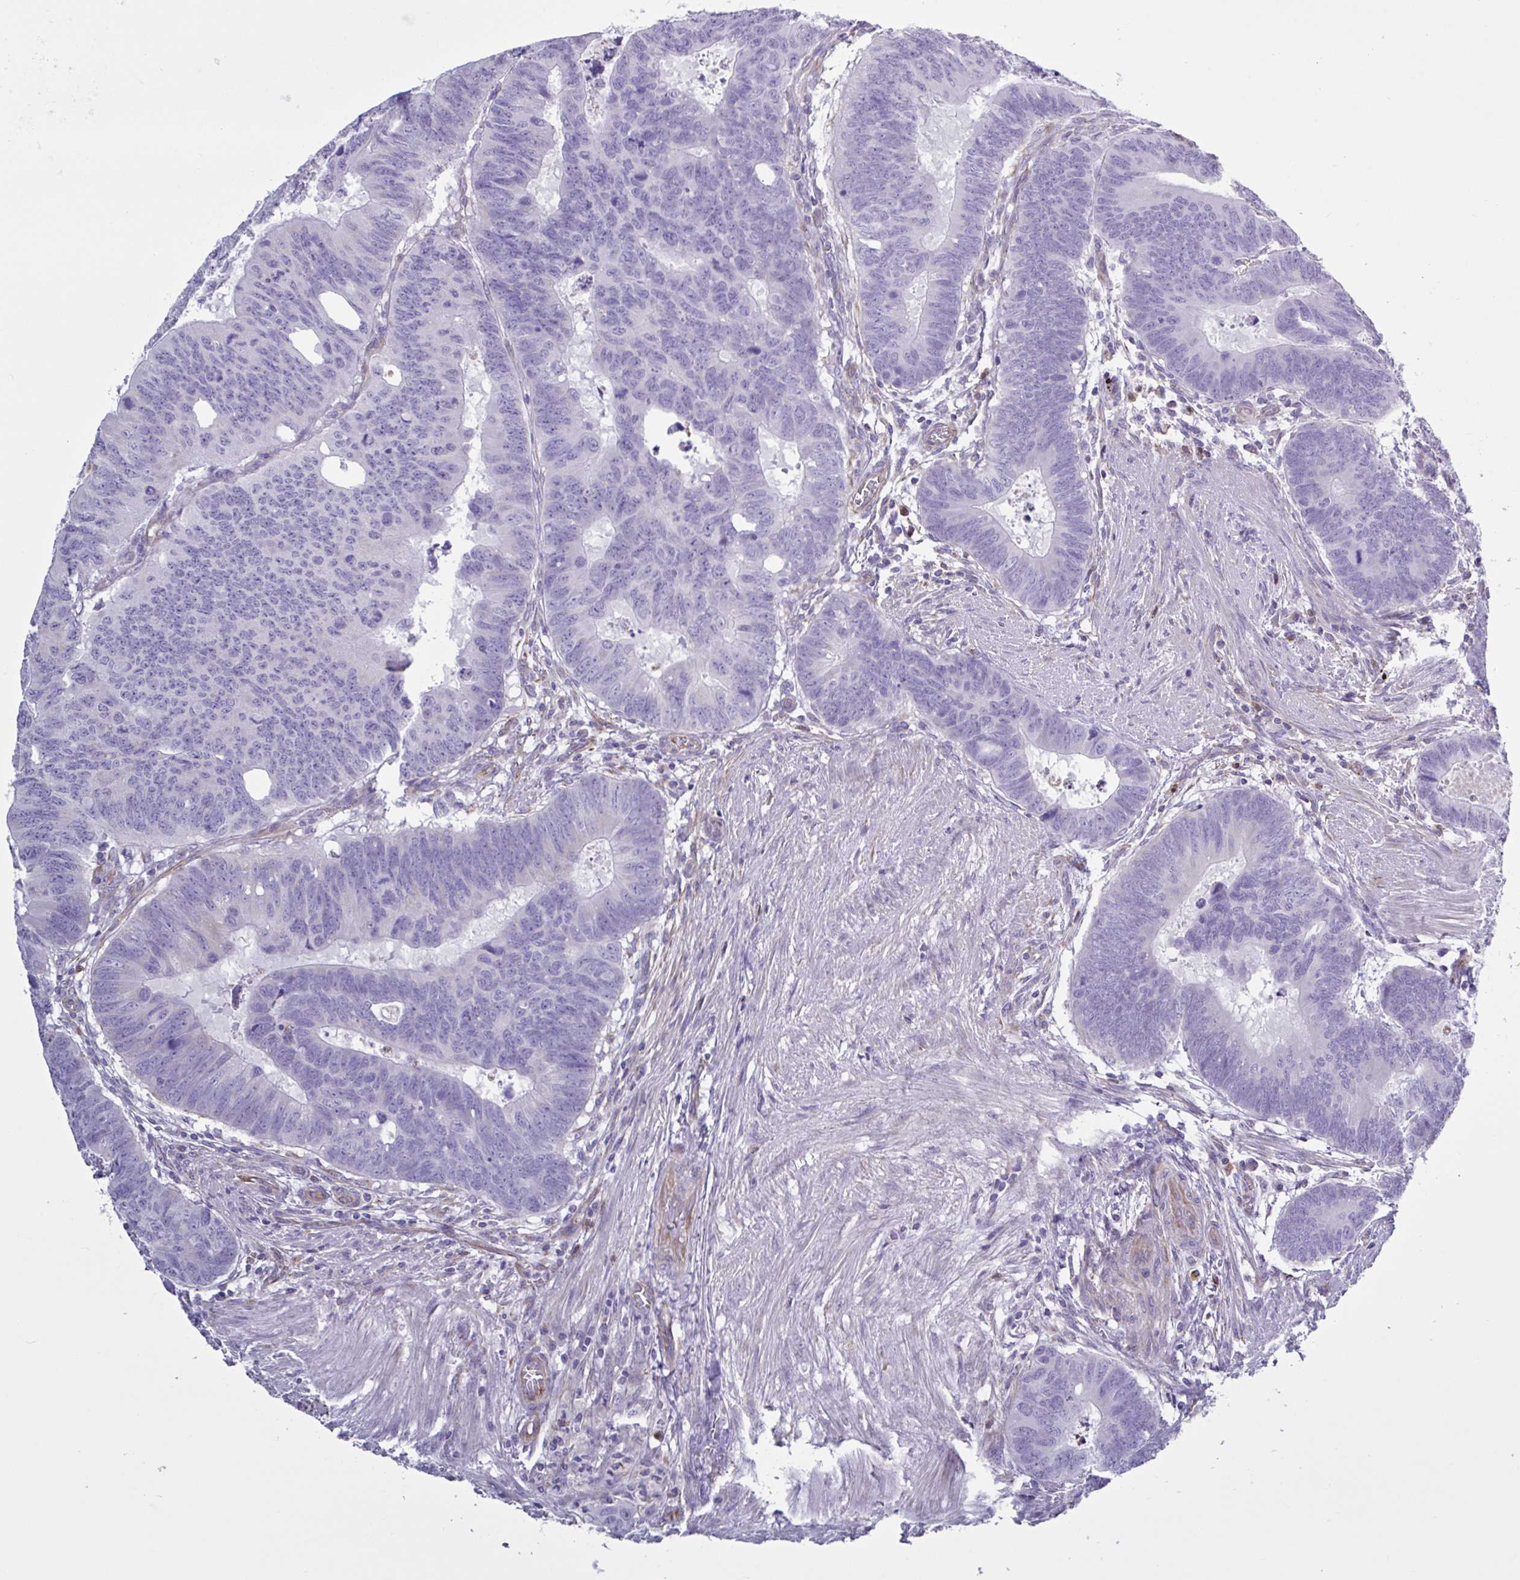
{"staining": {"intensity": "negative", "quantity": "none", "location": "none"}, "tissue": "colorectal cancer", "cell_type": "Tumor cells", "image_type": "cancer", "snomed": [{"axis": "morphology", "description": "Adenocarcinoma, NOS"}, {"axis": "topography", "description": "Colon"}], "caption": "Tumor cells show no significant staining in colorectal adenocarcinoma. (DAB immunohistochemistry, high magnification).", "gene": "TMEM86B", "patient": {"sex": "male", "age": 62}}